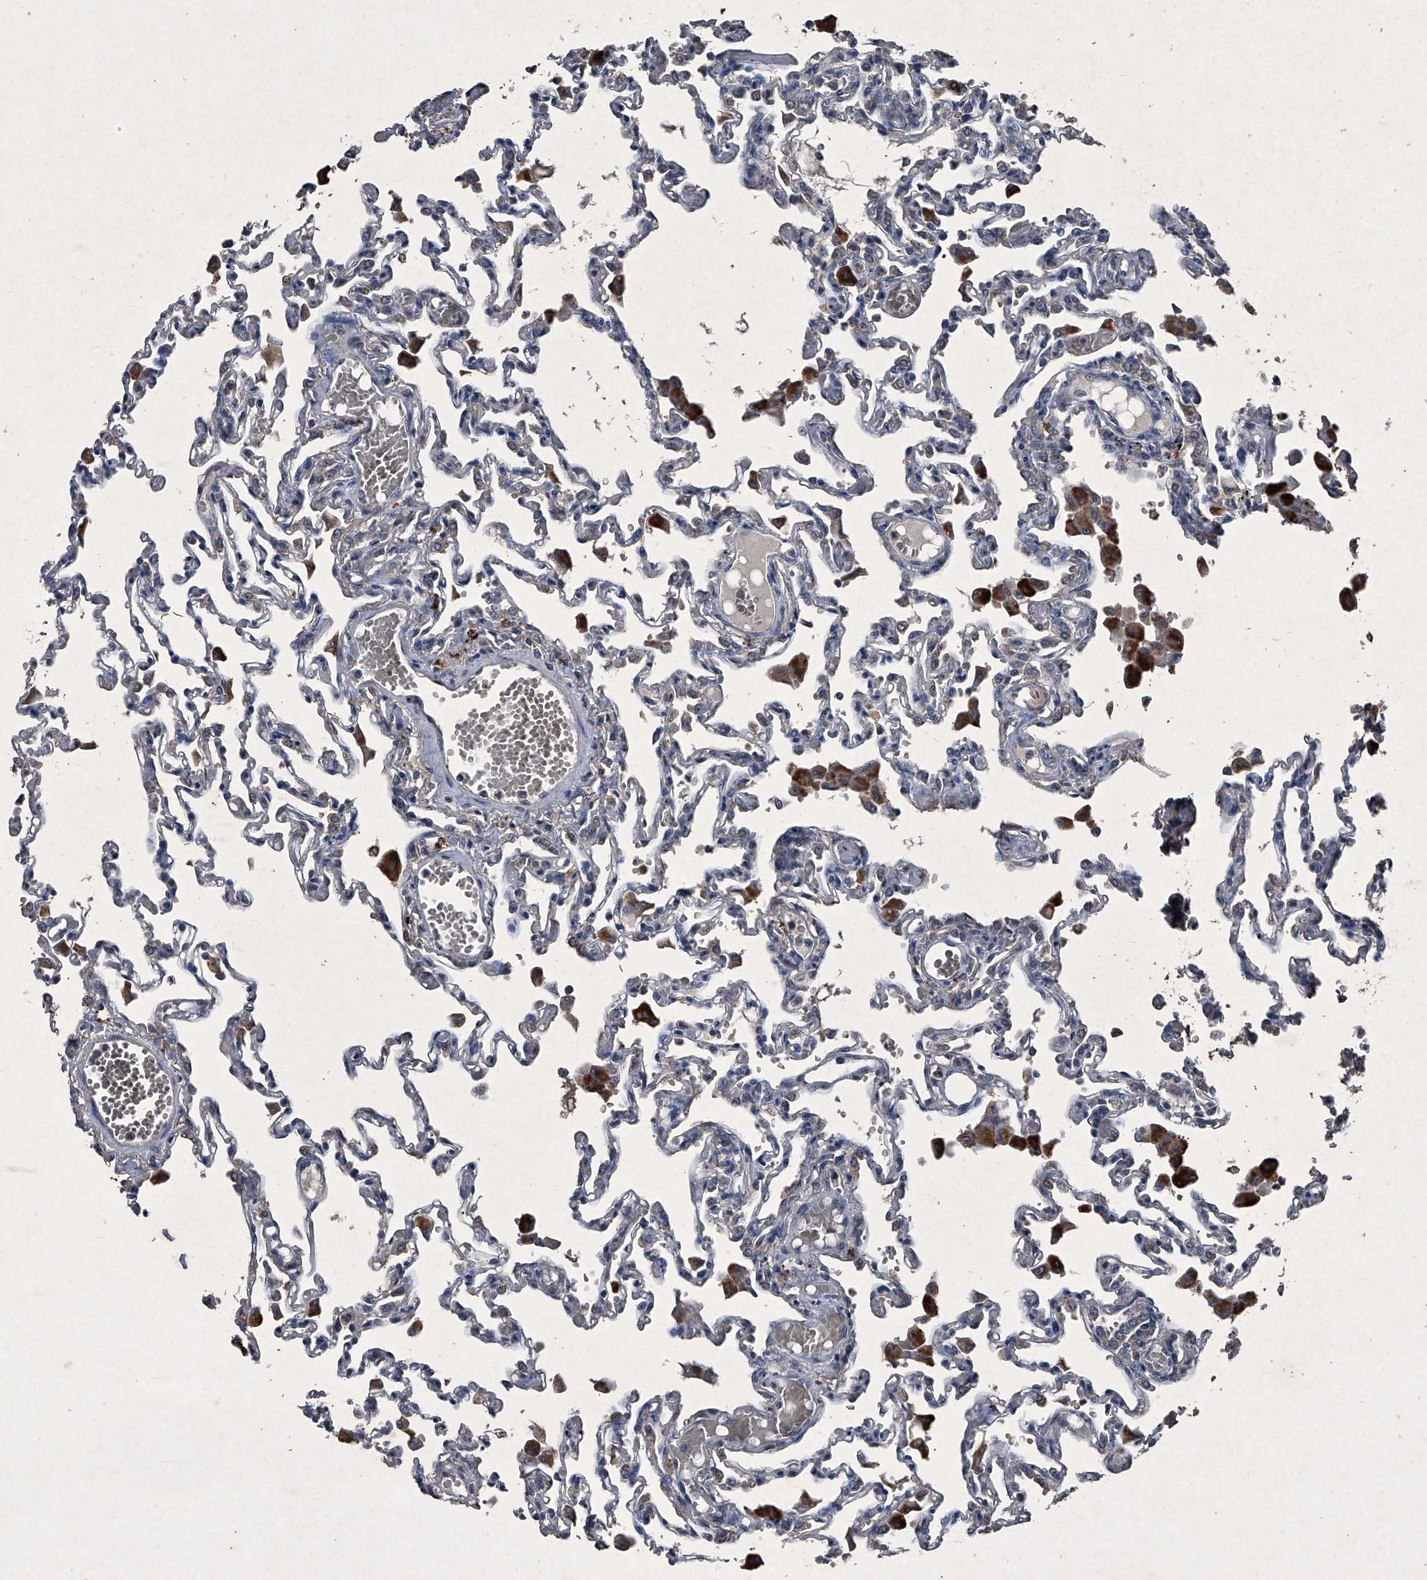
{"staining": {"intensity": "negative", "quantity": "none", "location": "none"}, "tissue": "lung", "cell_type": "Alveolar cells", "image_type": "normal", "snomed": [{"axis": "morphology", "description": "Normal tissue, NOS"}, {"axis": "topography", "description": "Bronchus"}, {"axis": "topography", "description": "Lung"}], "caption": "An immunohistochemistry image of benign lung is shown. There is no staining in alveolar cells of lung. (DAB (3,3'-diaminobenzidine) IHC with hematoxylin counter stain).", "gene": "MAPKAP1", "patient": {"sex": "female", "age": 49}}